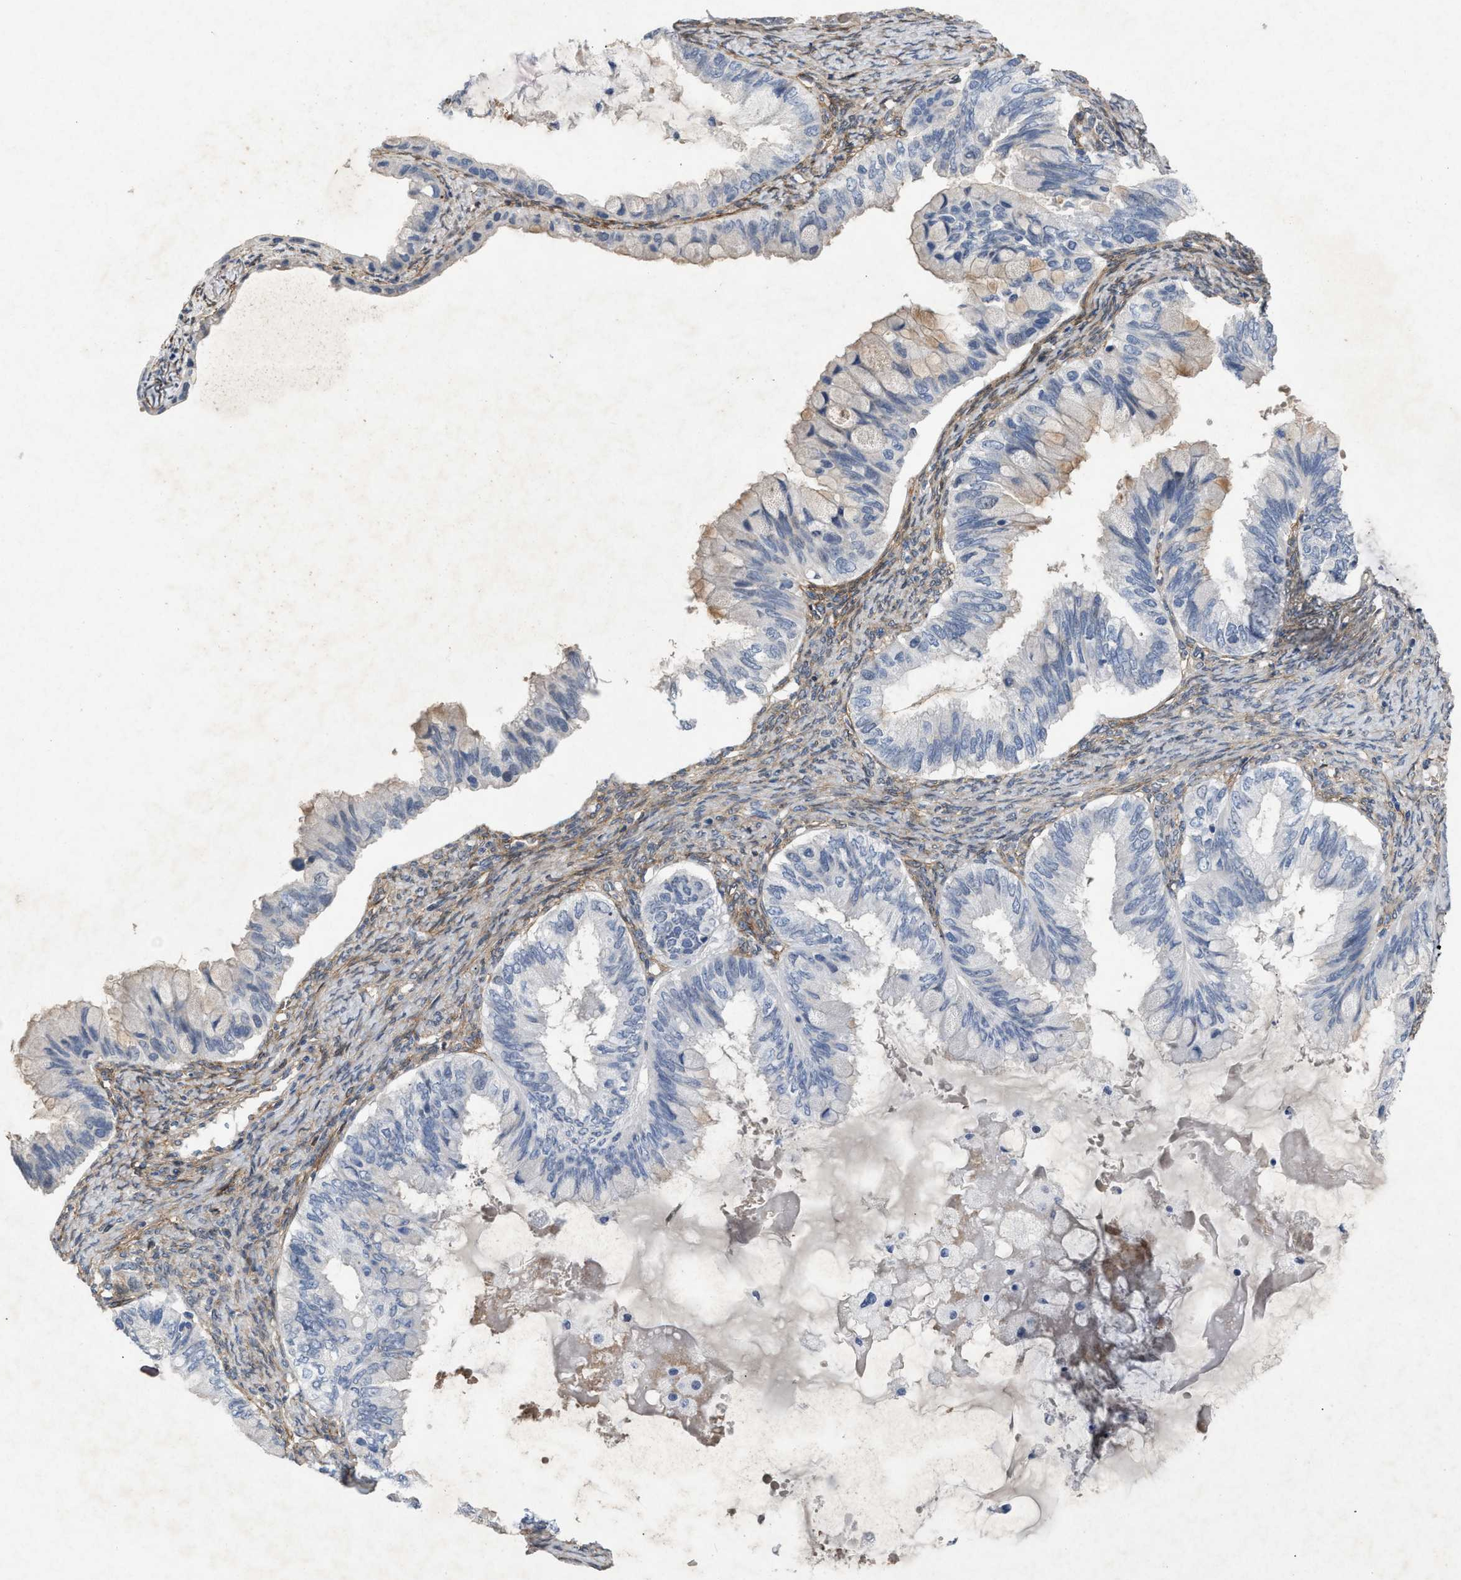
{"staining": {"intensity": "negative", "quantity": "none", "location": "none"}, "tissue": "ovarian cancer", "cell_type": "Tumor cells", "image_type": "cancer", "snomed": [{"axis": "morphology", "description": "Cystadenocarcinoma, mucinous, NOS"}, {"axis": "topography", "description": "Ovary"}], "caption": "Immunohistochemistry photomicrograph of neoplastic tissue: human mucinous cystadenocarcinoma (ovarian) stained with DAB (3,3'-diaminobenzidine) demonstrates no significant protein positivity in tumor cells. Brightfield microscopy of immunohistochemistry stained with DAB (3,3'-diaminobenzidine) (brown) and hematoxylin (blue), captured at high magnification.", "gene": "PDGFRA", "patient": {"sex": "female", "age": 80}}